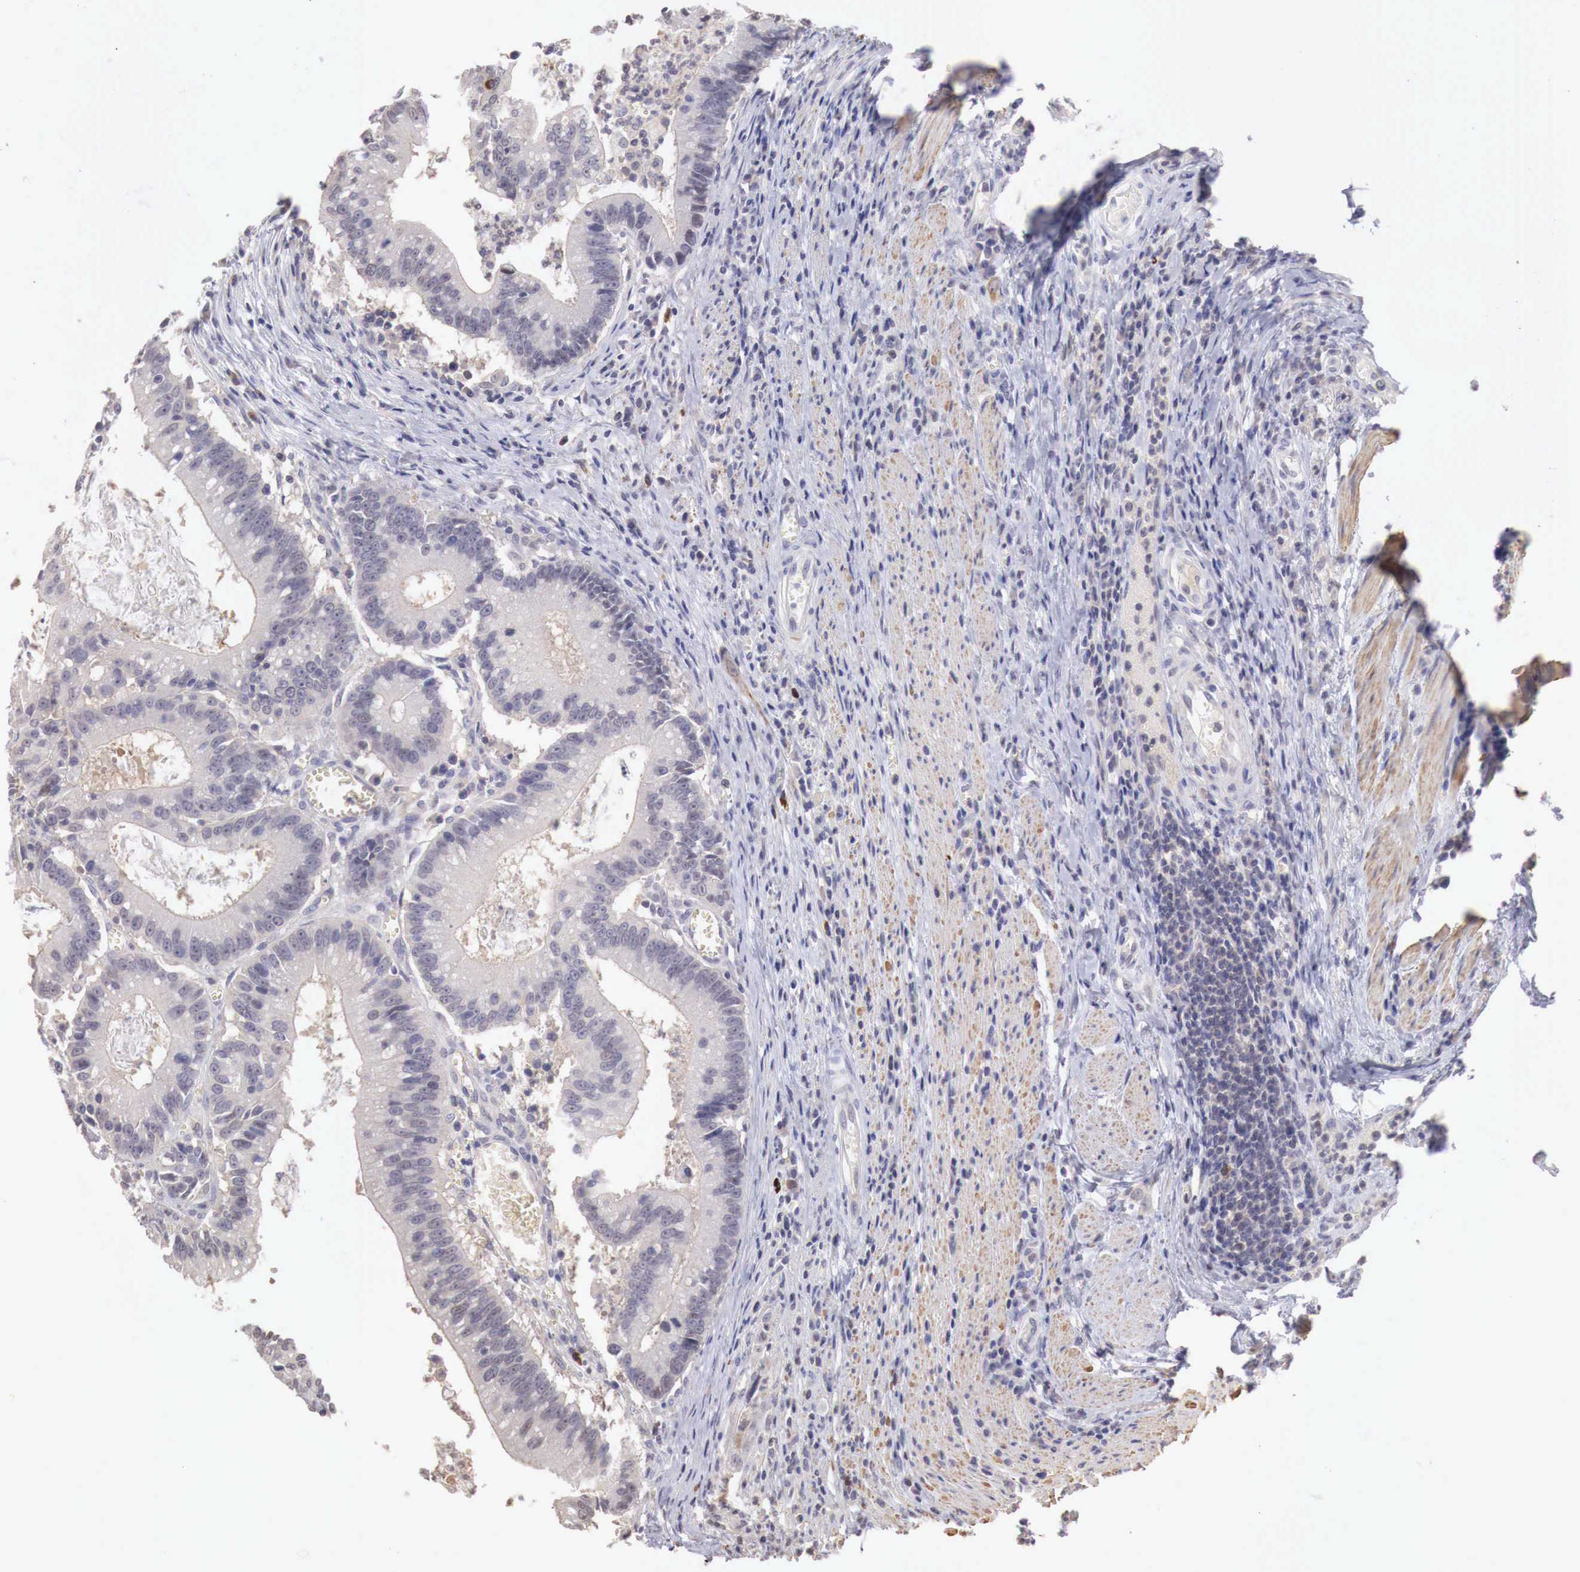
{"staining": {"intensity": "negative", "quantity": "none", "location": "none"}, "tissue": "colorectal cancer", "cell_type": "Tumor cells", "image_type": "cancer", "snomed": [{"axis": "morphology", "description": "Adenocarcinoma, NOS"}, {"axis": "topography", "description": "Rectum"}], "caption": "DAB immunohistochemical staining of colorectal cancer exhibits no significant expression in tumor cells.", "gene": "TBC1D9", "patient": {"sex": "female", "age": 81}}